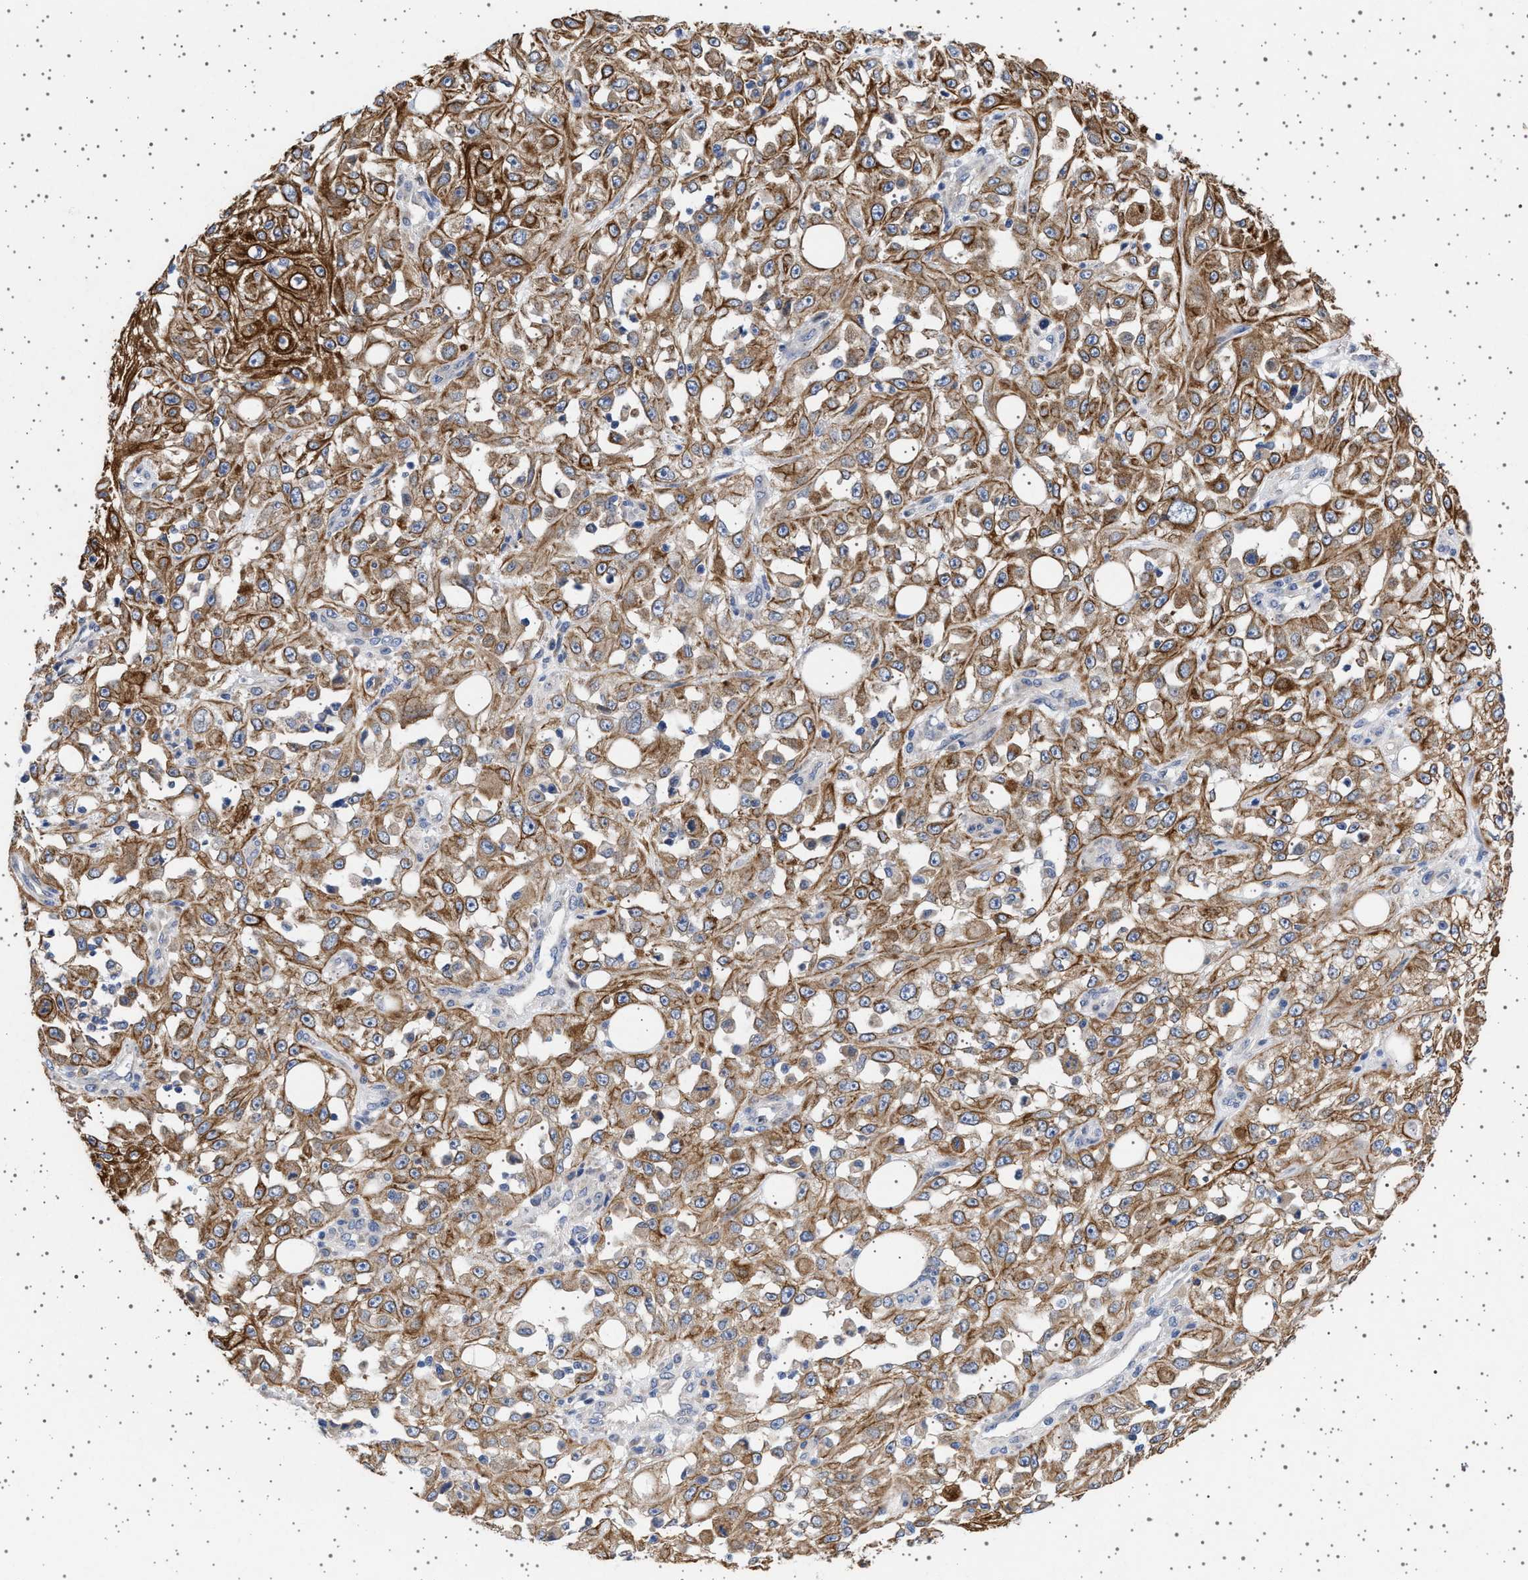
{"staining": {"intensity": "moderate", "quantity": ">75%", "location": "cytoplasmic/membranous"}, "tissue": "skin cancer", "cell_type": "Tumor cells", "image_type": "cancer", "snomed": [{"axis": "morphology", "description": "Squamous cell carcinoma, NOS"}, {"axis": "morphology", "description": "Squamous cell carcinoma, metastatic, NOS"}, {"axis": "topography", "description": "Skin"}, {"axis": "topography", "description": "Lymph node"}], "caption": "Immunohistochemistry staining of skin squamous cell carcinoma, which demonstrates medium levels of moderate cytoplasmic/membranous positivity in approximately >75% of tumor cells indicating moderate cytoplasmic/membranous protein staining. The staining was performed using DAB (3,3'-diaminobenzidine) (brown) for protein detection and nuclei were counterstained in hematoxylin (blue).", "gene": "TRMT10B", "patient": {"sex": "male", "age": 75}}